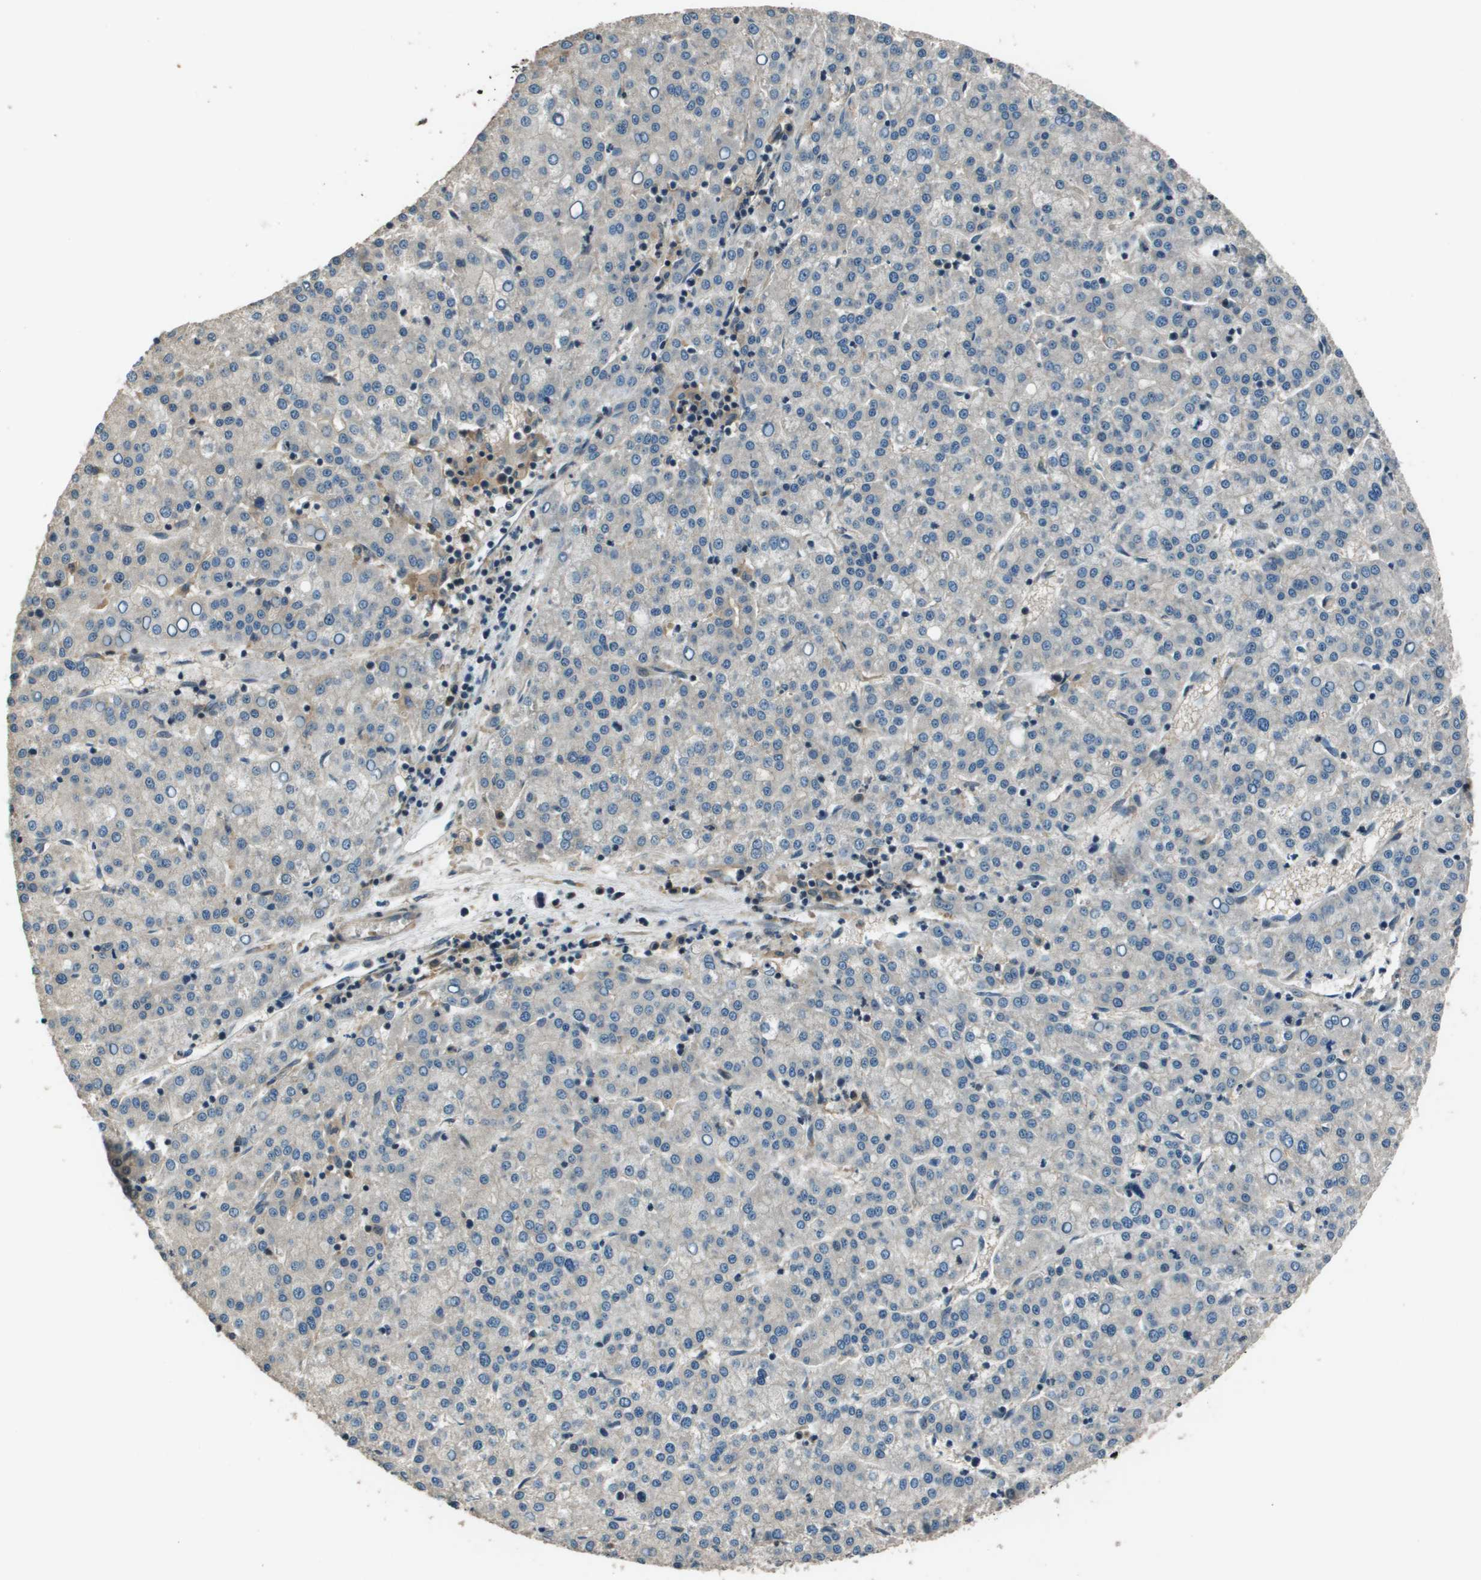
{"staining": {"intensity": "negative", "quantity": "none", "location": "none"}, "tissue": "liver cancer", "cell_type": "Tumor cells", "image_type": "cancer", "snomed": [{"axis": "morphology", "description": "Carcinoma, Hepatocellular, NOS"}, {"axis": "topography", "description": "Liver"}], "caption": "Immunohistochemistry (IHC) histopathology image of human liver hepatocellular carcinoma stained for a protein (brown), which demonstrates no expression in tumor cells.", "gene": "ARHGEF11", "patient": {"sex": "female", "age": 58}}